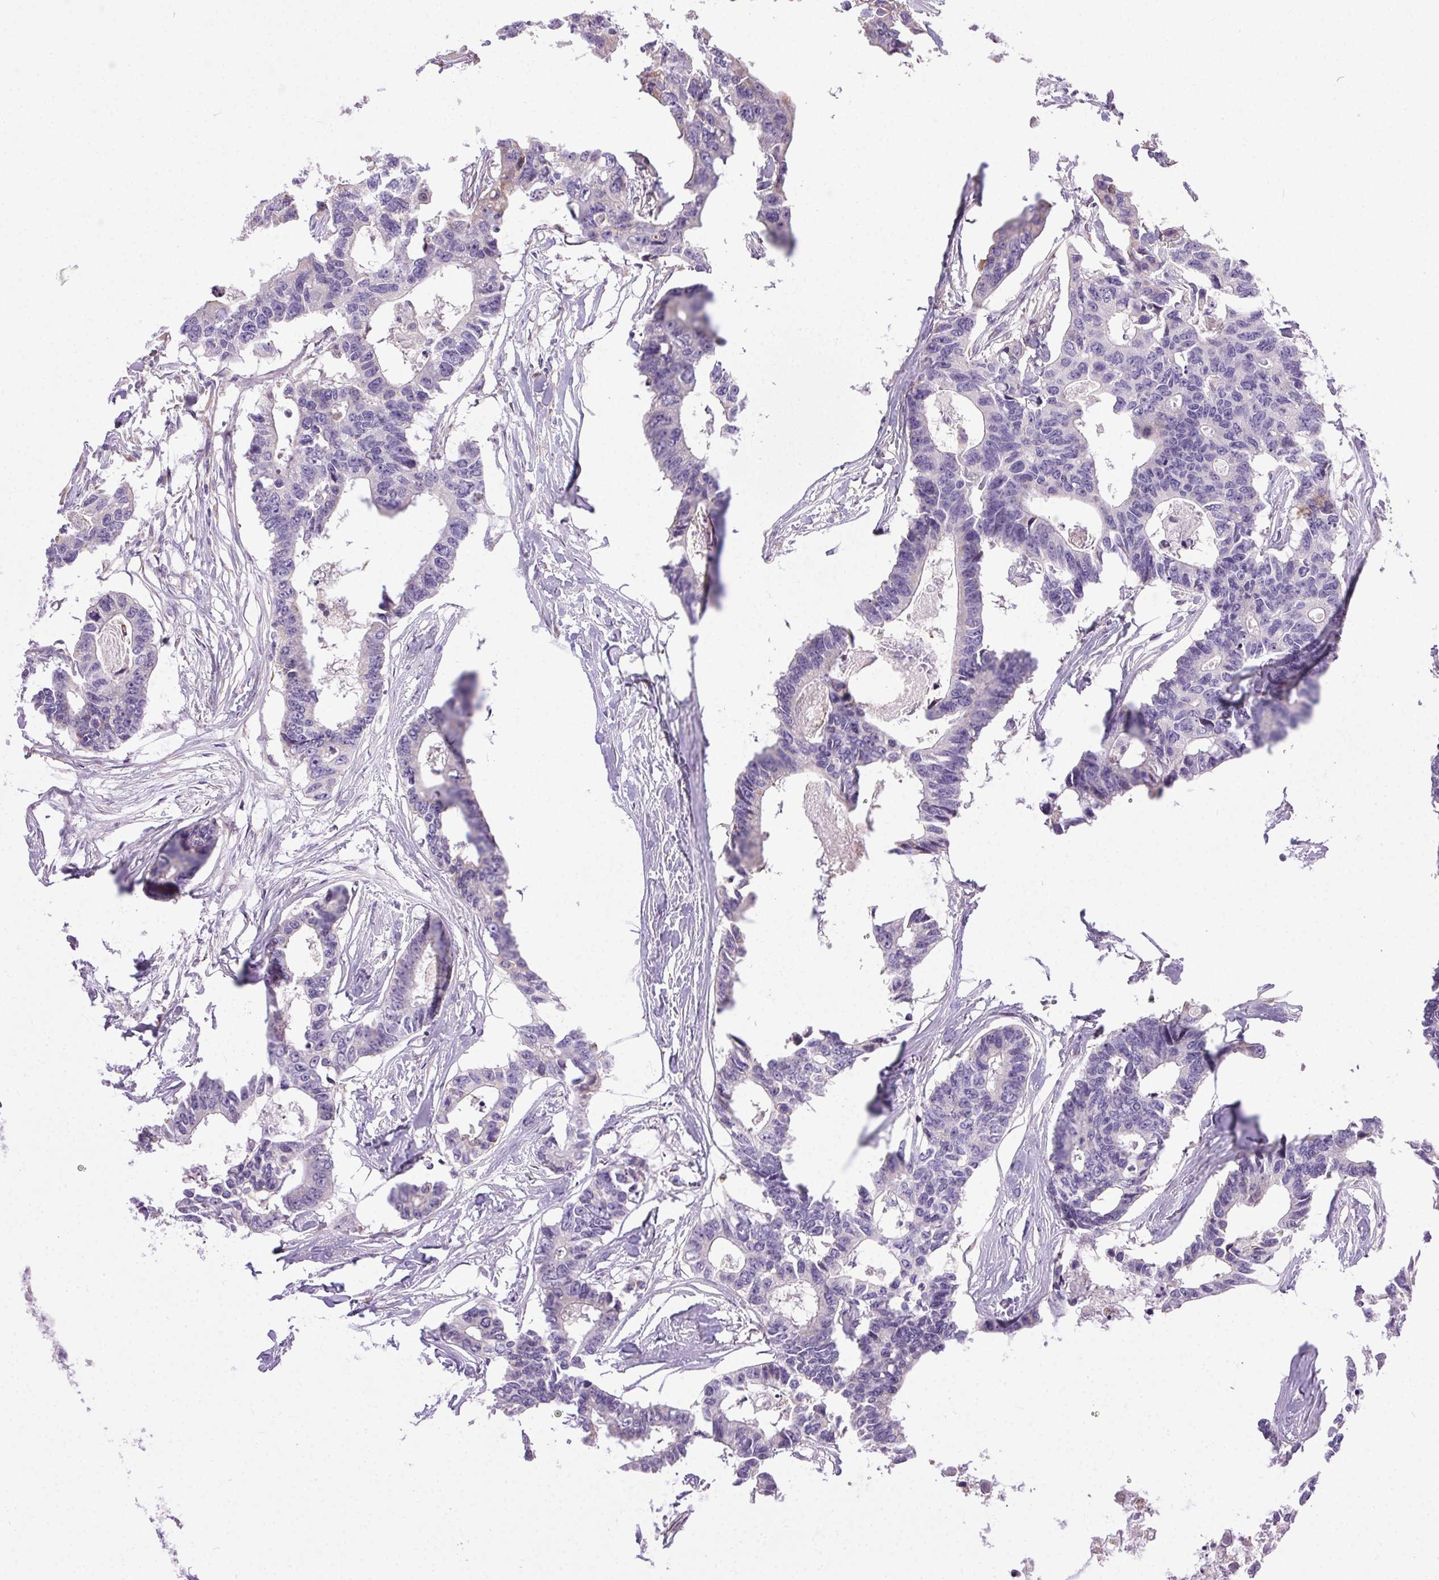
{"staining": {"intensity": "negative", "quantity": "none", "location": "none"}, "tissue": "colorectal cancer", "cell_type": "Tumor cells", "image_type": "cancer", "snomed": [{"axis": "morphology", "description": "Adenocarcinoma, NOS"}, {"axis": "topography", "description": "Rectum"}], "caption": "Colorectal adenocarcinoma was stained to show a protein in brown. There is no significant expression in tumor cells. (Immunohistochemistry (ihc), brightfield microscopy, high magnification).", "gene": "SNX31", "patient": {"sex": "male", "age": 57}}